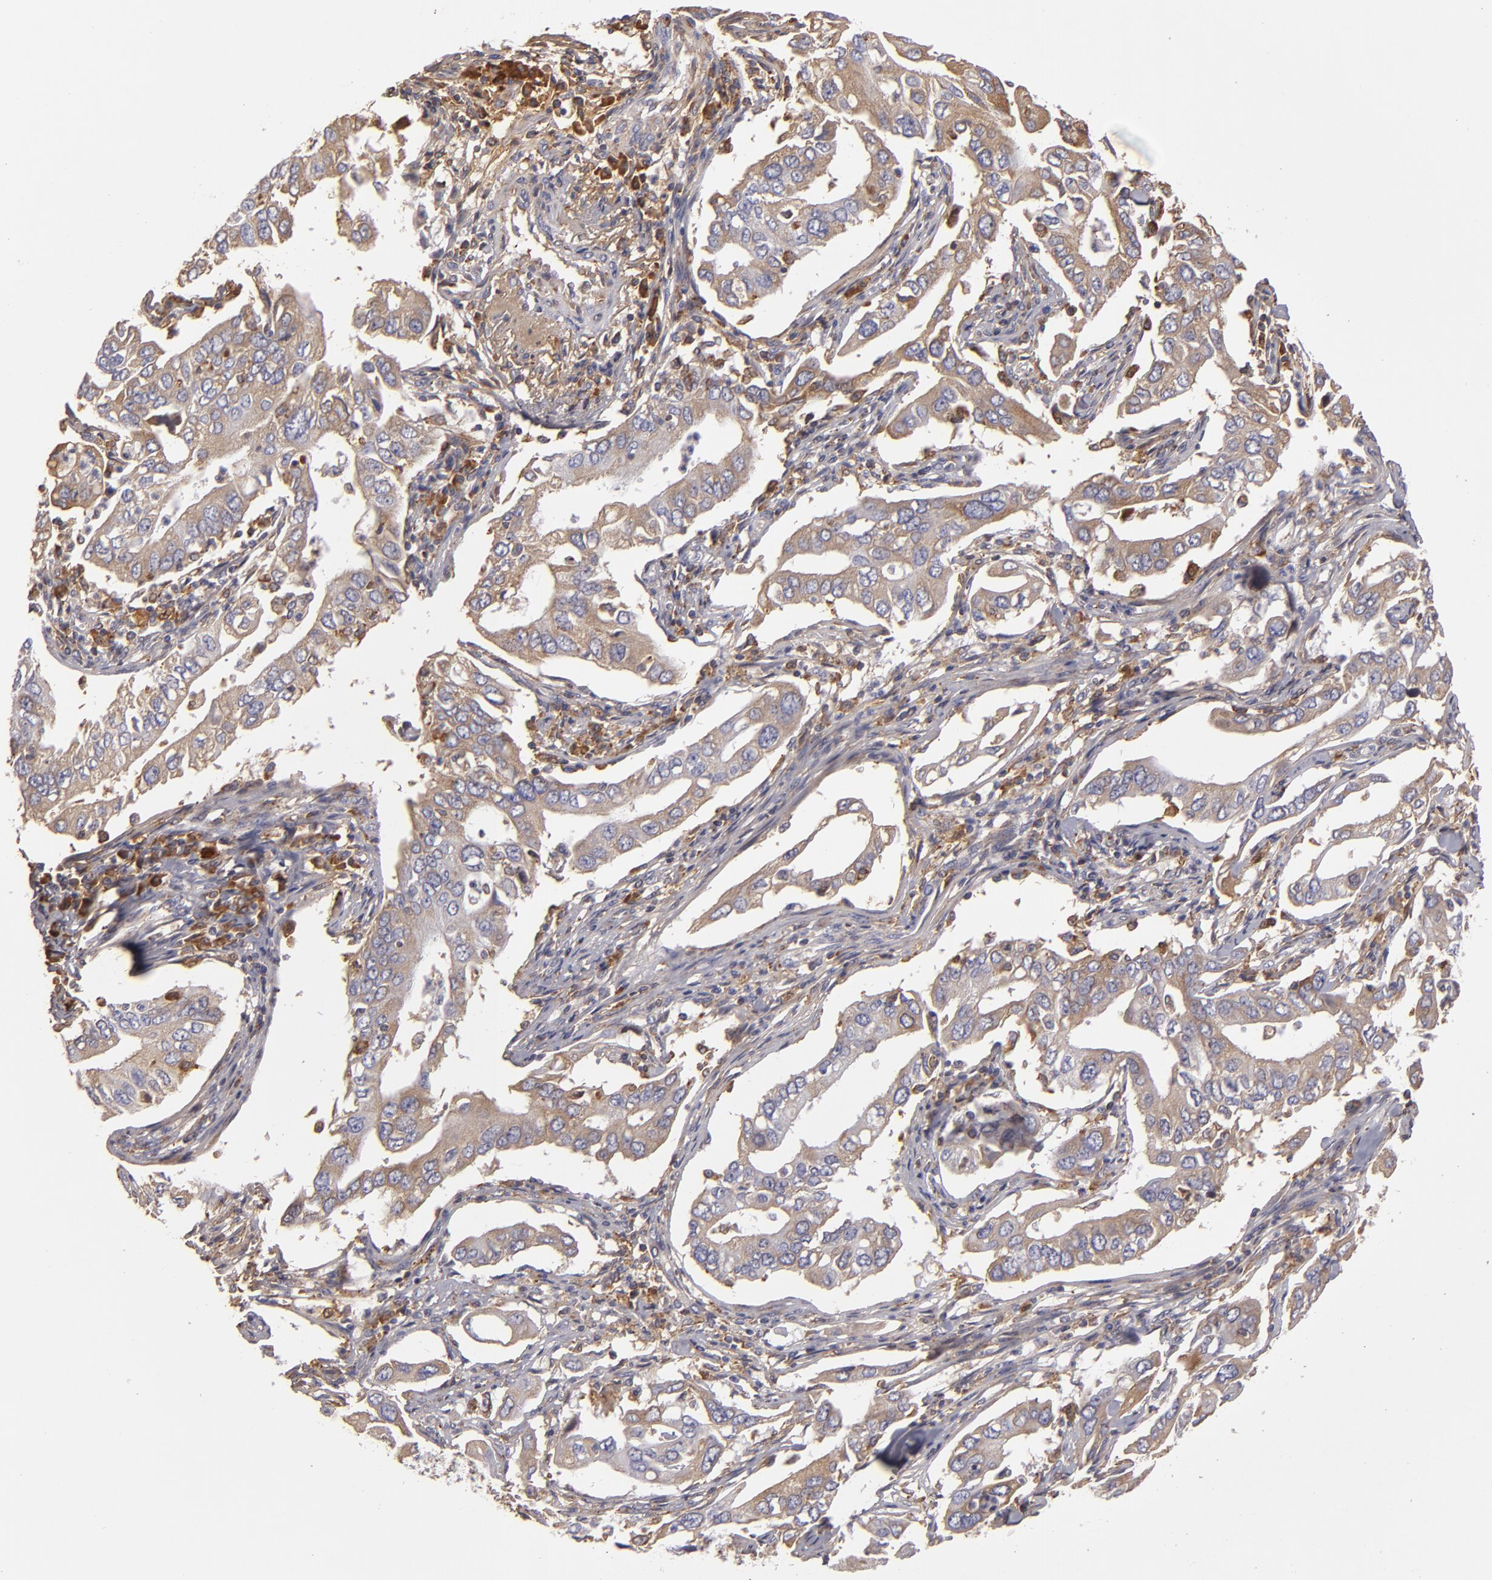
{"staining": {"intensity": "moderate", "quantity": ">75%", "location": "cytoplasmic/membranous"}, "tissue": "lung cancer", "cell_type": "Tumor cells", "image_type": "cancer", "snomed": [{"axis": "morphology", "description": "Adenocarcinoma, NOS"}, {"axis": "topography", "description": "Lung"}], "caption": "Protein staining reveals moderate cytoplasmic/membranous positivity in approximately >75% of tumor cells in adenocarcinoma (lung). Using DAB (brown) and hematoxylin (blue) stains, captured at high magnification using brightfield microscopy.", "gene": "CFB", "patient": {"sex": "male", "age": 48}}